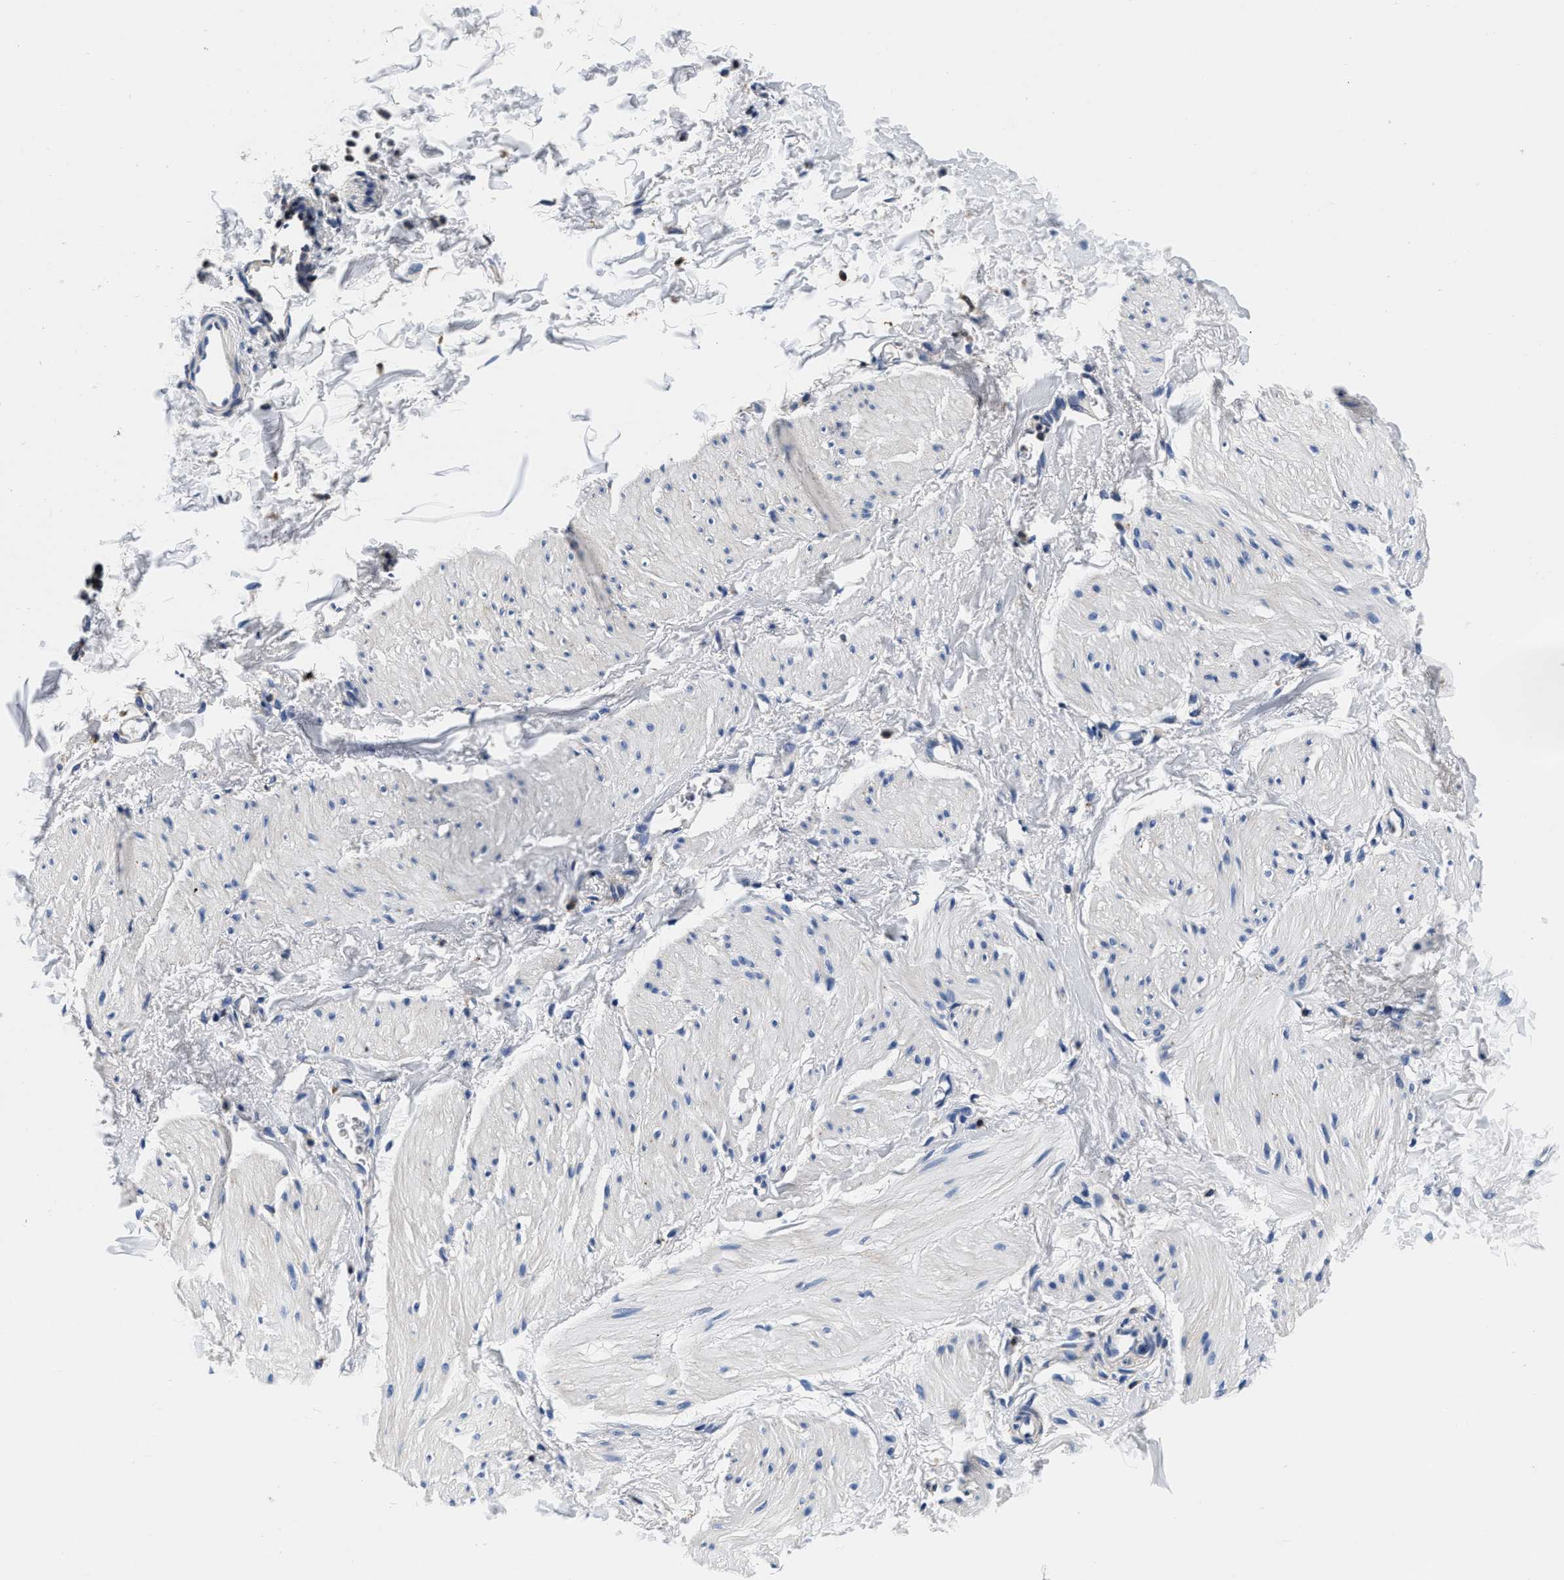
{"staining": {"intensity": "negative", "quantity": "none", "location": "none"}, "tissue": "smooth muscle", "cell_type": "Smooth muscle cells", "image_type": "normal", "snomed": [{"axis": "morphology", "description": "Normal tissue, NOS"}, {"axis": "topography", "description": "Smooth muscle"}], "caption": "Micrograph shows no protein expression in smooth muscle cells of benign smooth muscle. The staining is performed using DAB (3,3'-diaminobenzidine) brown chromogen with nuclei counter-stained in using hematoxylin.", "gene": "GRN", "patient": {"sex": "male", "age": 16}}